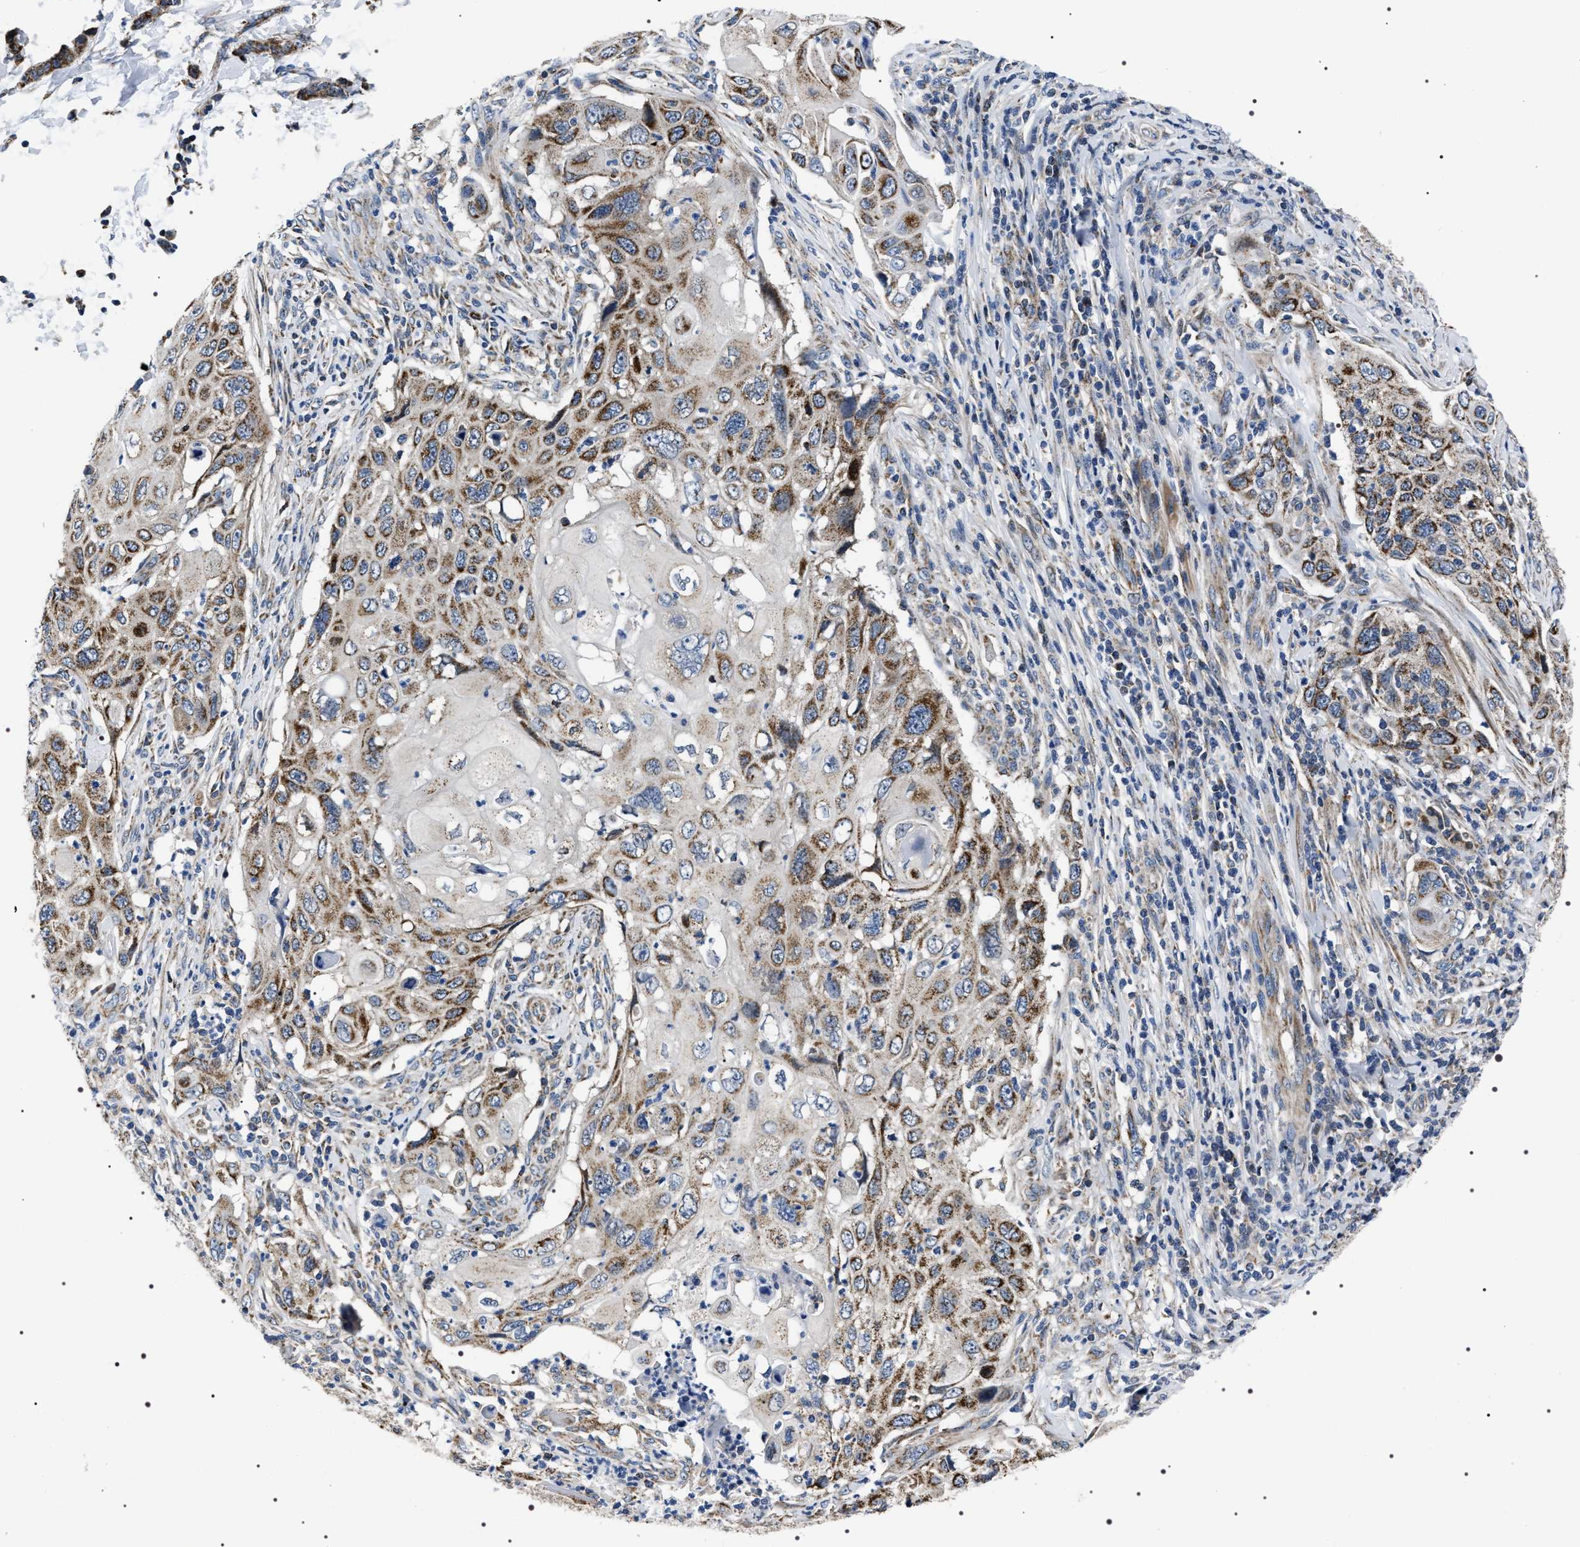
{"staining": {"intensity": "moderate", "quantity": ">75%", "location": "cytoplasmic/membranous"}, "tissue": "cervical cancer", "cell_type": "Tumor cells", "image_type": "cancer", "snomed": [{"axis": "morphology", "description": "Squamous cell carcinoma, NOS"}, {"axis": "topography", "description": "Cervix"}], "caption": "Immunohistochemical staining of human cervical cancer displays moderate cytoplasmic/membranous protein positivity in approximately >75% of tumor cells.", "gene": "NTMT1", "patient": {"sex": "female", "age": 70}}